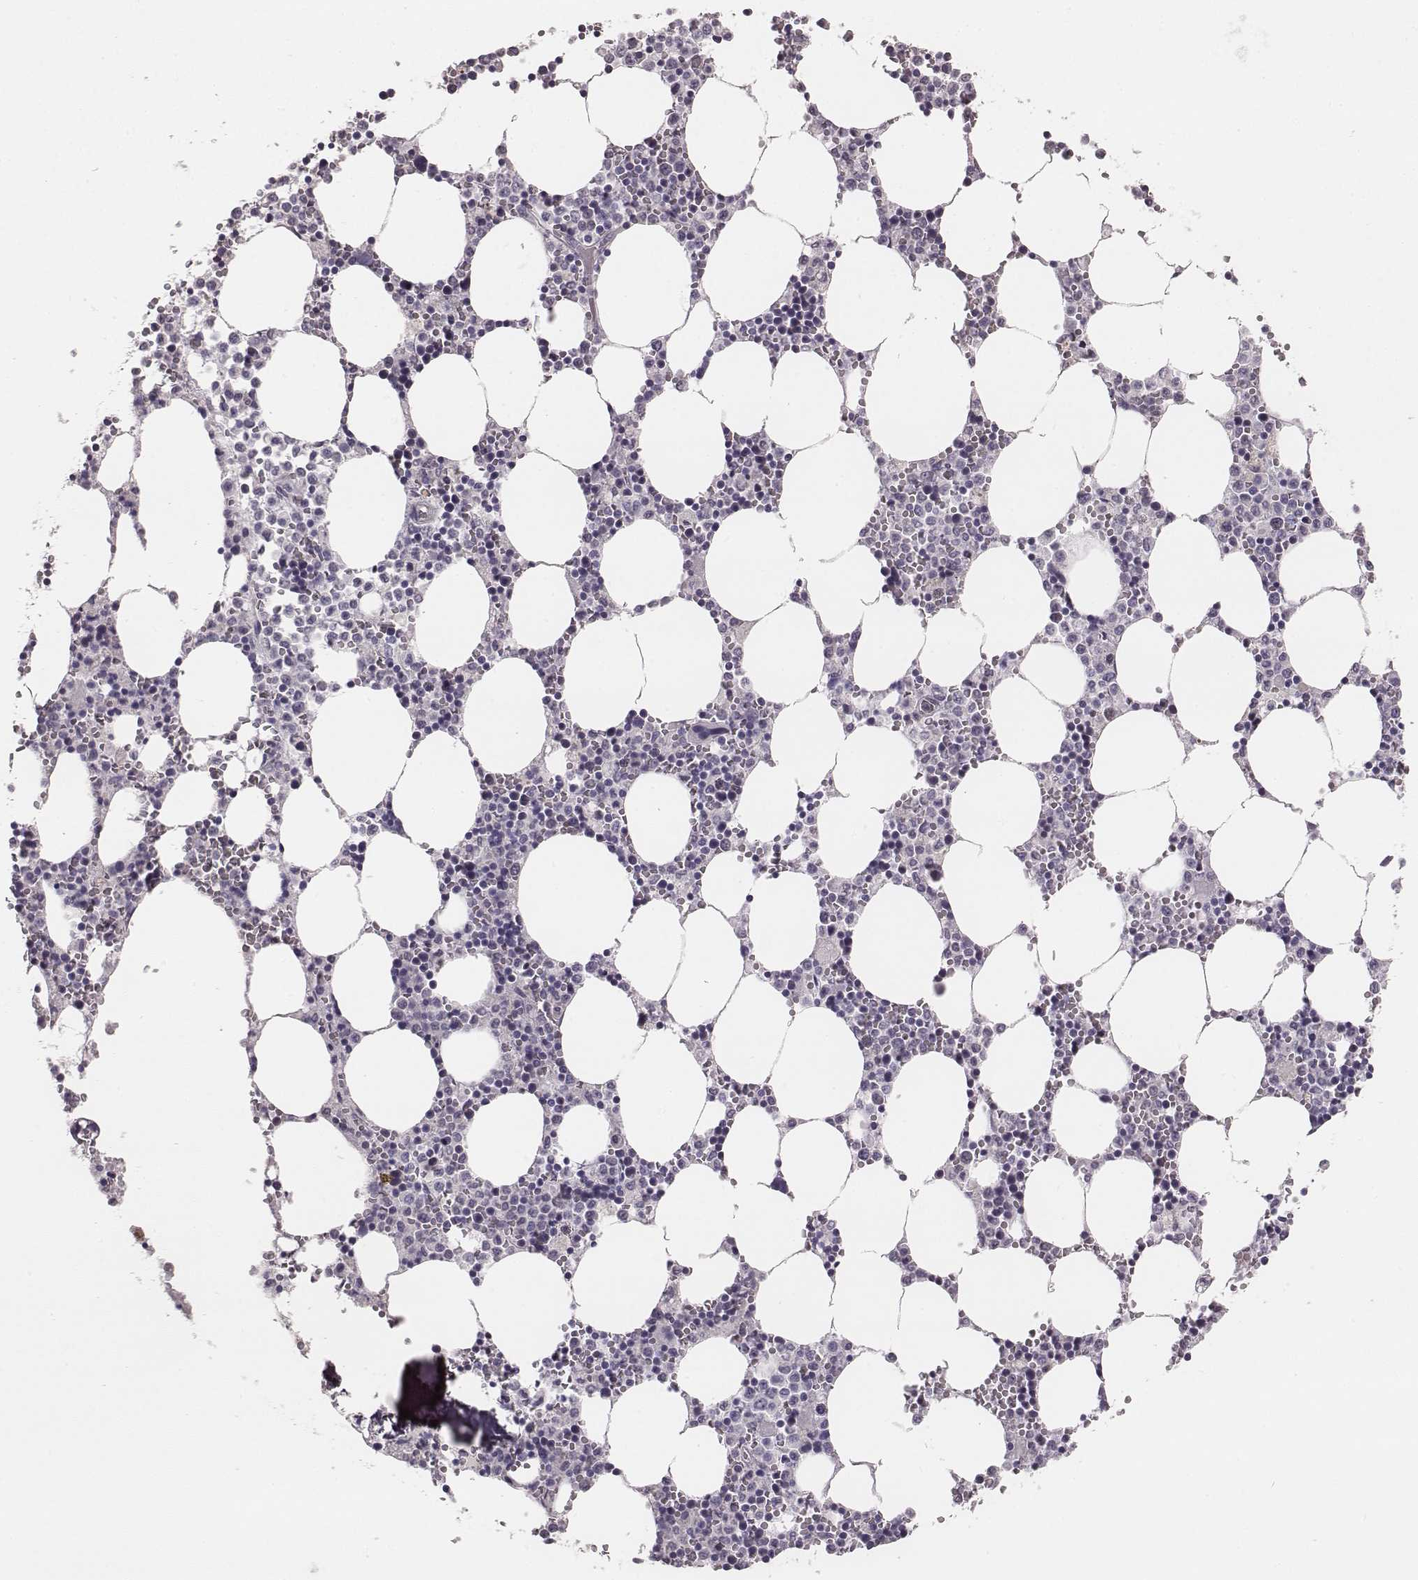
{"staining": {"intensity": "negative", "quantity": "none", "location": "none"}, "tissue": "bone marrow", "cell_type": "Hematopoietic cells", "image_type": "normal", "snomed": [{"axis": "morphology", "description": "Normal tissue, NOS"}, {"axis": "topography", "description": "Bone marrow"}], "caption": "Hematopoietic cells are negative for brown protein staining in normal bone marrow. Brightfield microscopy of immunohistochemistry stained with DAB (brown) and hematoxylin (blue), captured at high magnification.", "gene": "PBK", "patient": {"sex": "female", "age": 64}}